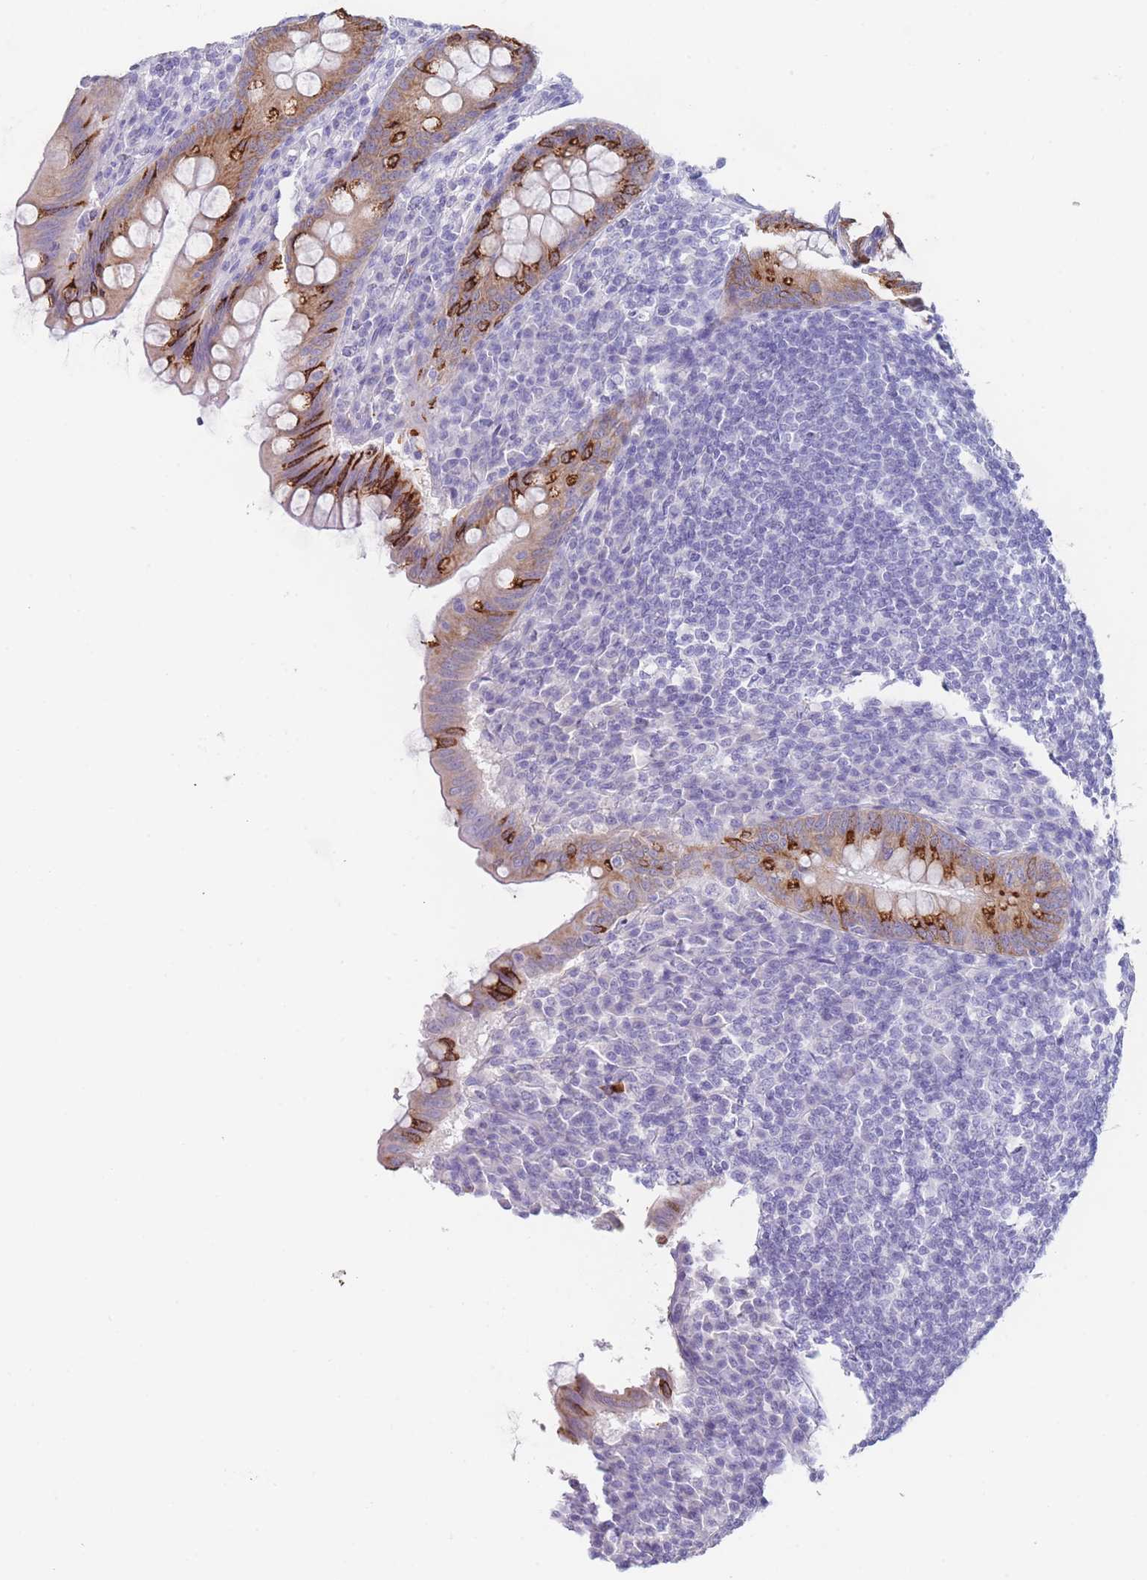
{"staining": {"intensity": "strong", "quantity": "25%-75%", "location": "cytoplasmic/membranous"}, "tissue": "appendix", "cell_type": "Glandular cells", "image_type": "normal", "snomed": [{"axis": "morphology", "description": "Normal tissue, NOS"}, {"axis": "topography", "description": "Appendix"}], "caption": "Approximately 25%-75% of glandular cells in benign human appendix show strong cytoplasmic/membranous protein staining as visualized by brown immunohistochemical staining.", "gene": "ZNF627", "patient": {"sex": "female", "age": 33}}